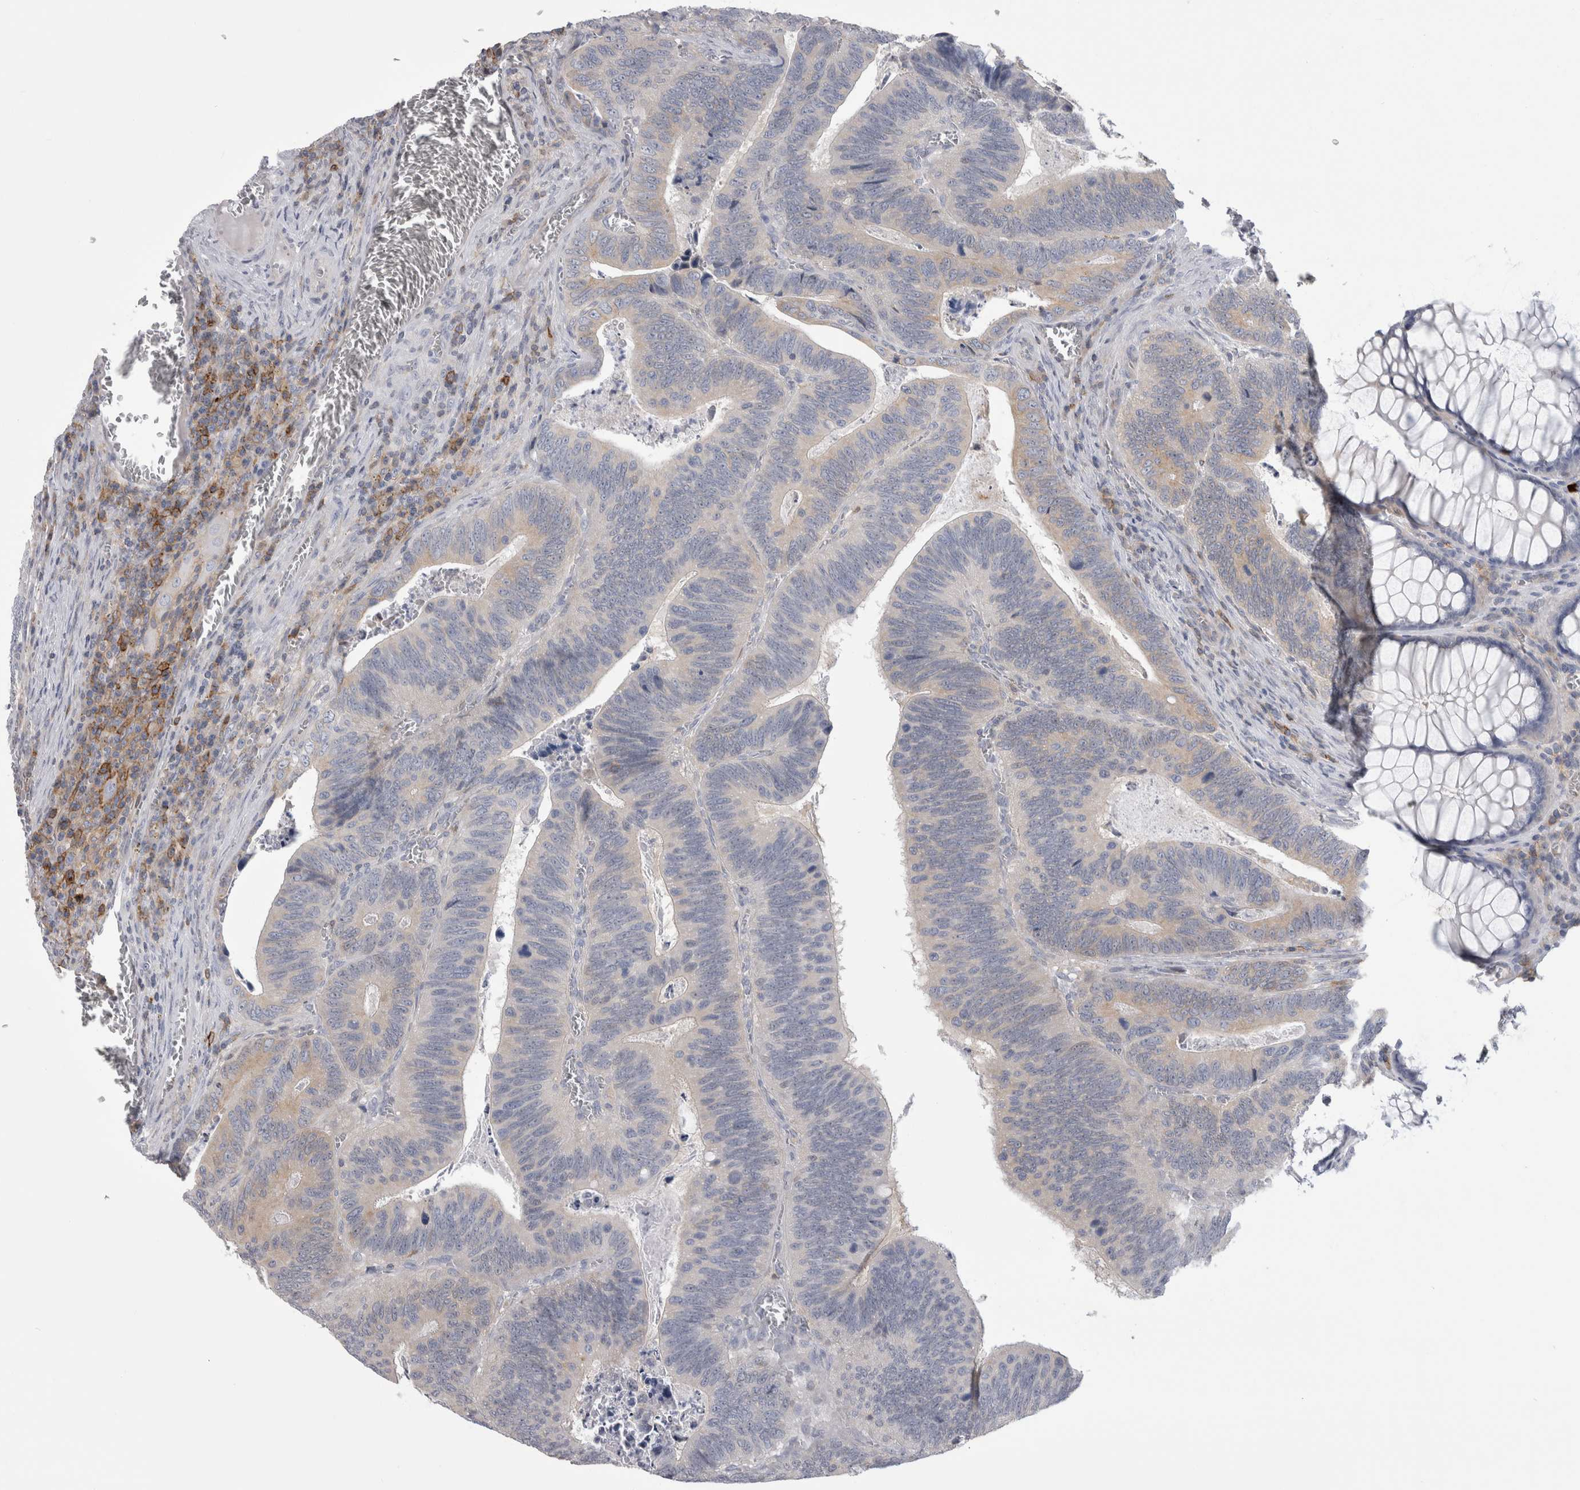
{"staining": {"intensity": "weak", "quantity": "<25%", "location": "cytoplasmic/membranous"}, "tissue": "colorectal cancer", "cell_type": "Tumor cells", "image_type": "cancer", "snomed": [{"axis": "morphology", "description": "Inflammation, NOS"}, {"axis": "morphology", "description": "Adenocarcinoma, NOS"}, {"axis": "topography", "description": "Colon"}], "caption": "IHC of colorectal adenocarcinoma demonstrates no staining in tumor cells.", "gene": "AFMID", "patient": {"sex": "male", "age": 72}}